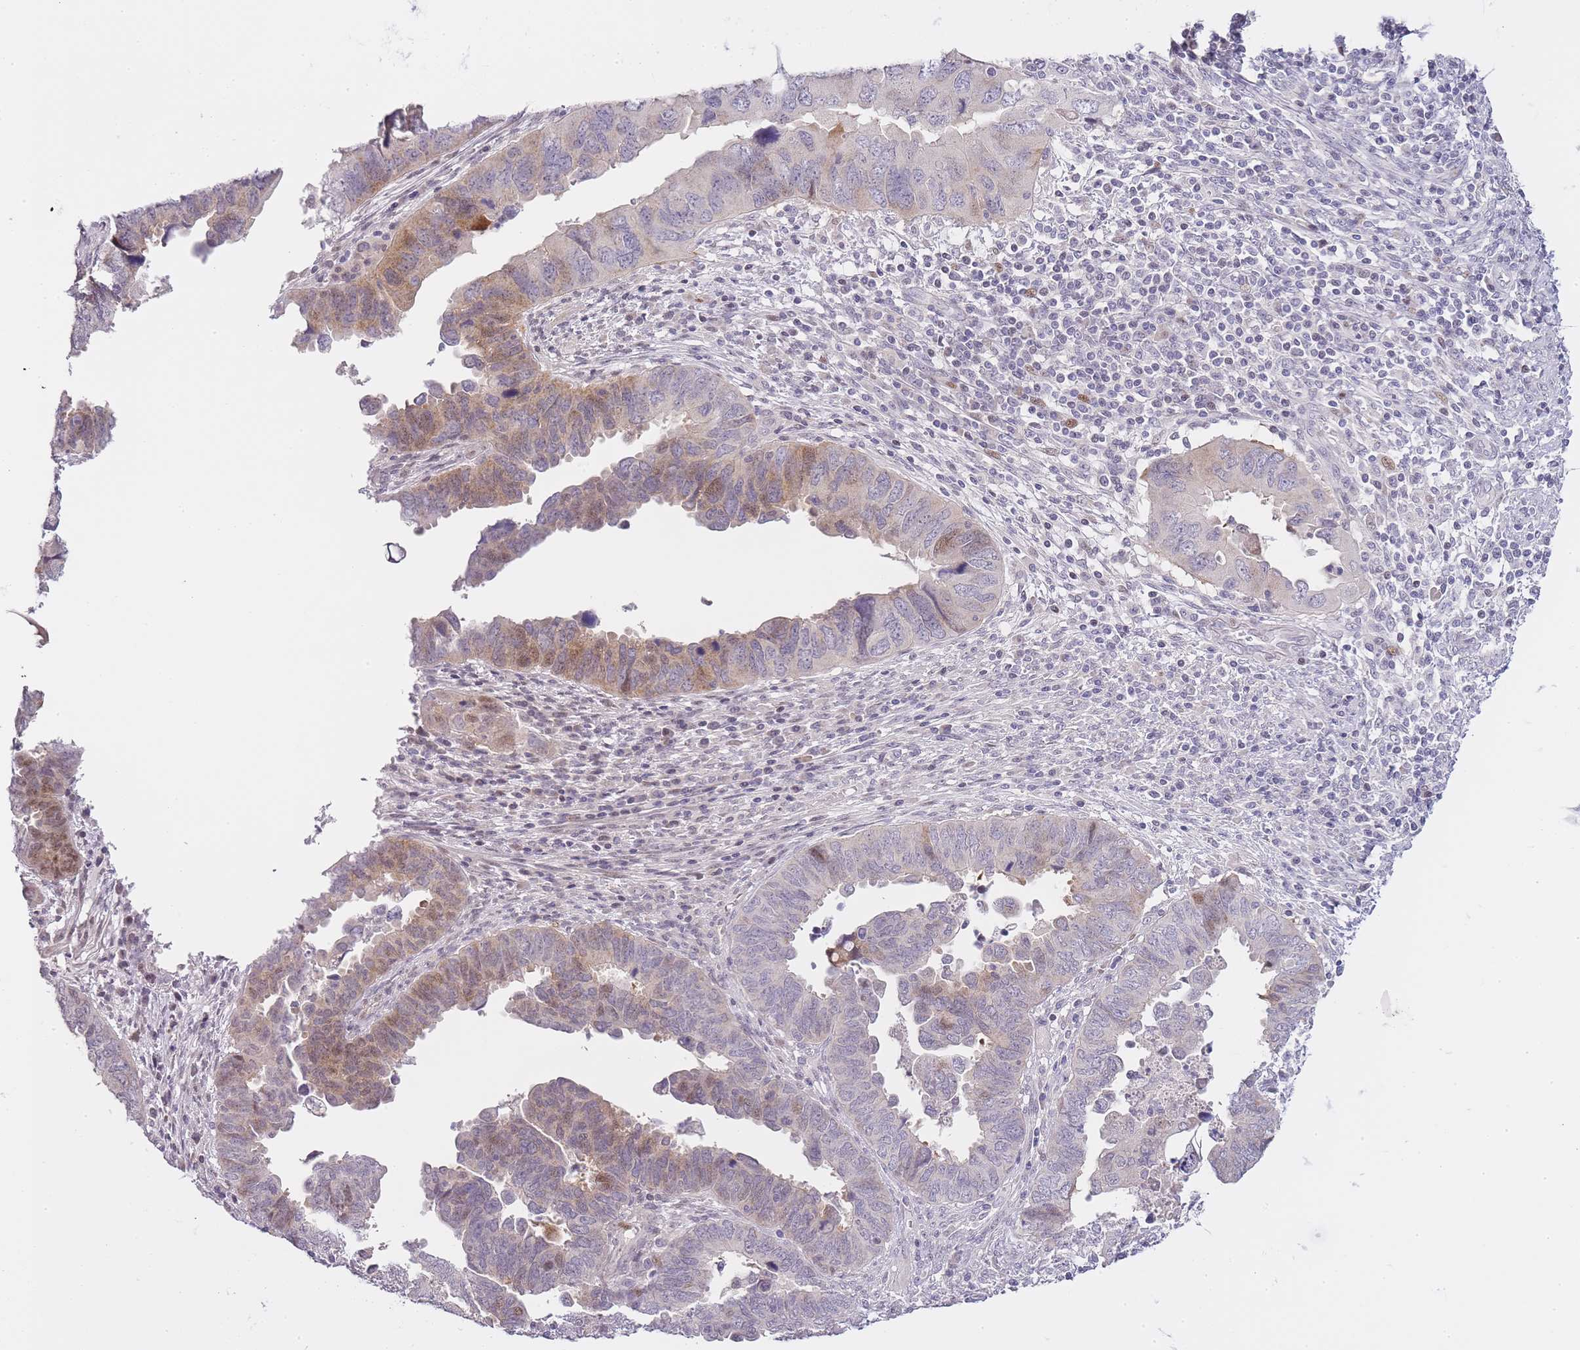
{"staining": {"intensity": "moderate", "quantity": "<25%", "location": "cytoplasmic/membranous,nuclear"}, "tissue": "endometrial cancer", "cell_type": "Tumor cells", "image_type": "cancer", "snomed": [{"axis": "morphology", "description": "Adenocarcinoma, NOS"}, {"axis": "topography", "description": "Endometrium"}], "caption": "Human endometrial adenocarcinoma stained with a protein marker shows moderate staining in tumor cells.", "gene": "OGG1", "patient": {"sex": "female", "age": 79}}